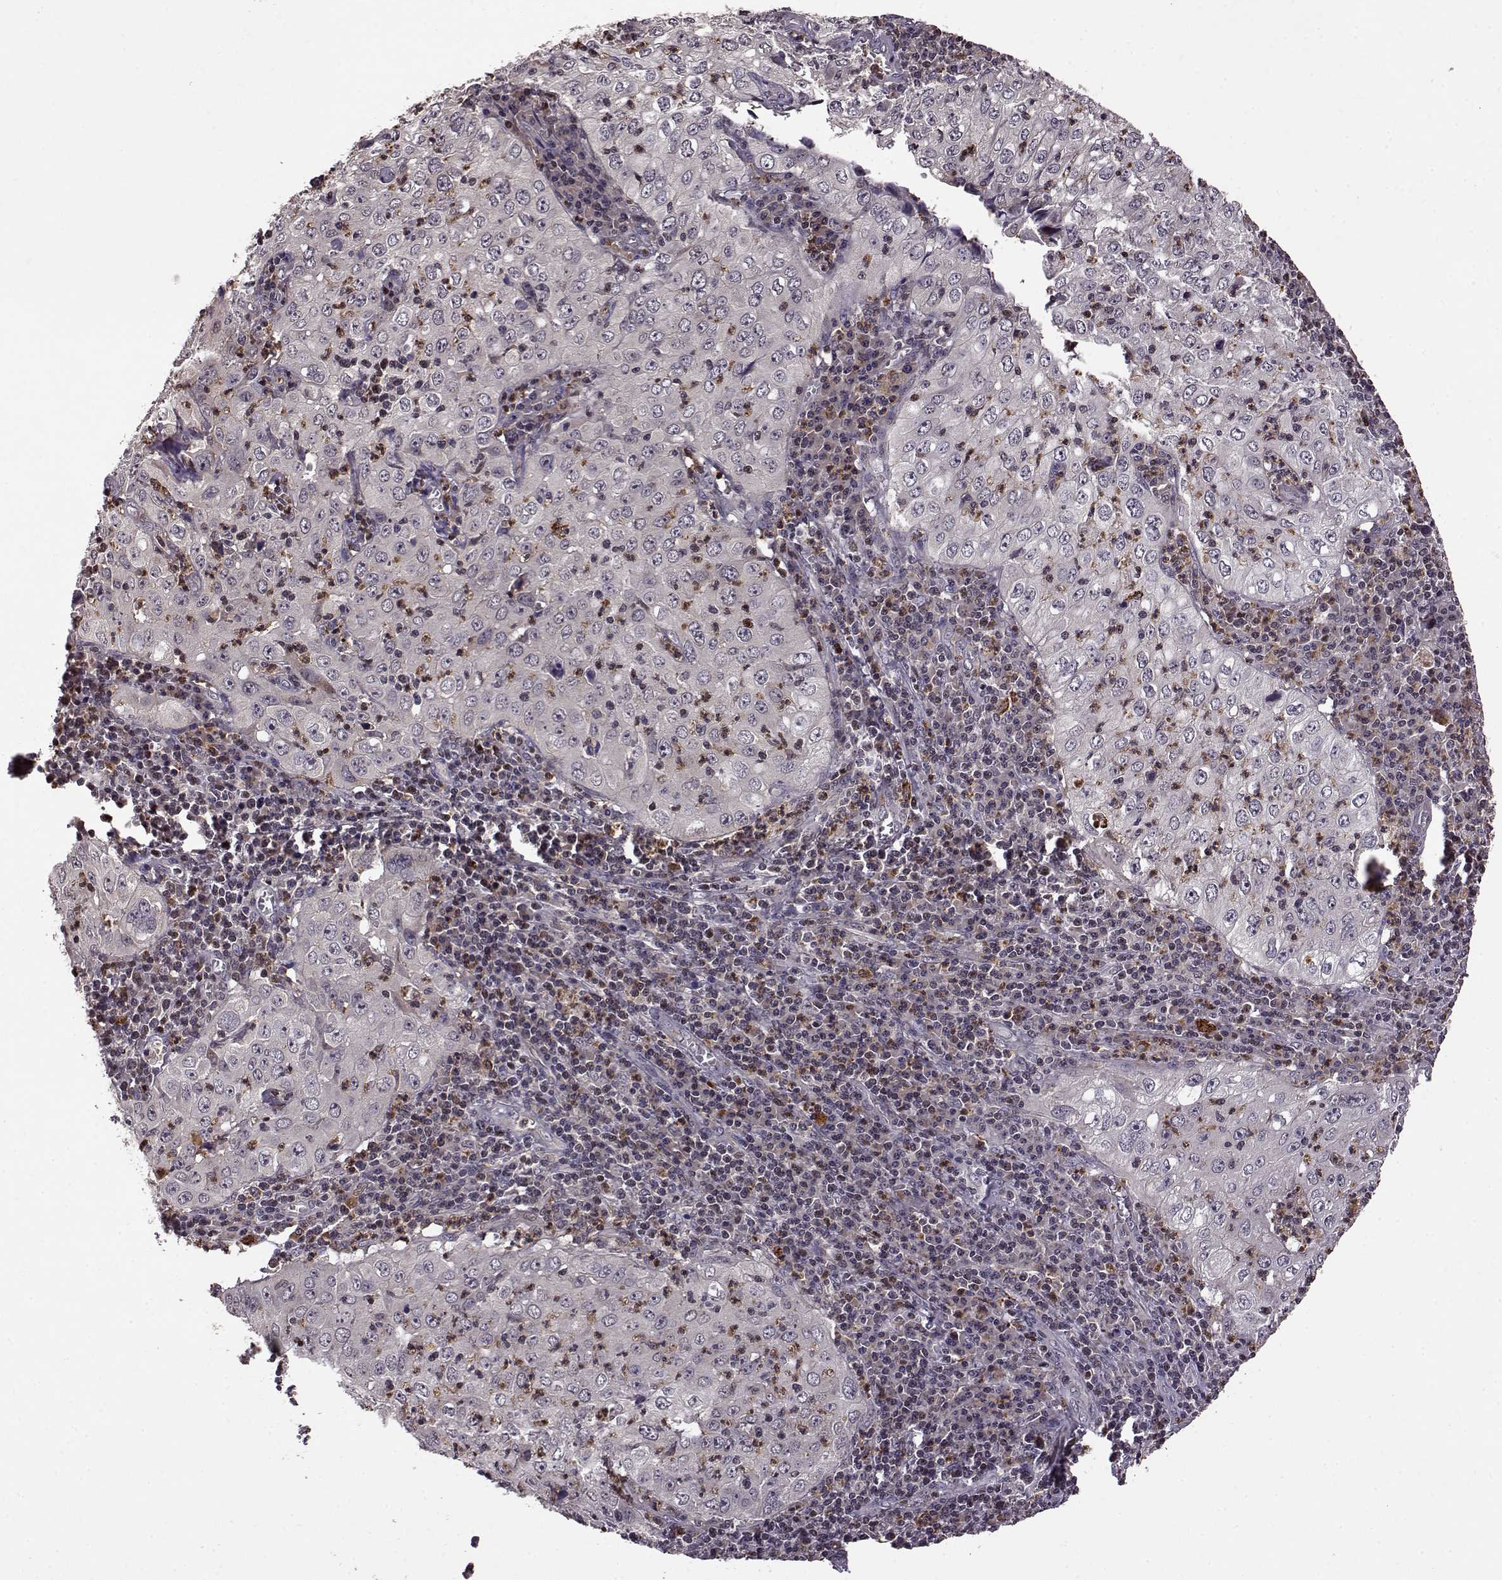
{"staining": {"intensity": "negative", "quantity": "none", "location": "none"}, "tissue": "cervical cancer", "cell_type": "Tumor cells", "image_type": "cancer", "snomed": [{"axis": "morphology", "description": "Squamous cell carcinoma, NOS"}, {"axis": "topography", "description": "Cervix"}], "caption": "A histopathology image of human cervical cancer (squamous cell carcinoma) is negative for staining in tumor cells.", "gene": "TRMU", "patient": {"sex": "female", "age": 24}}